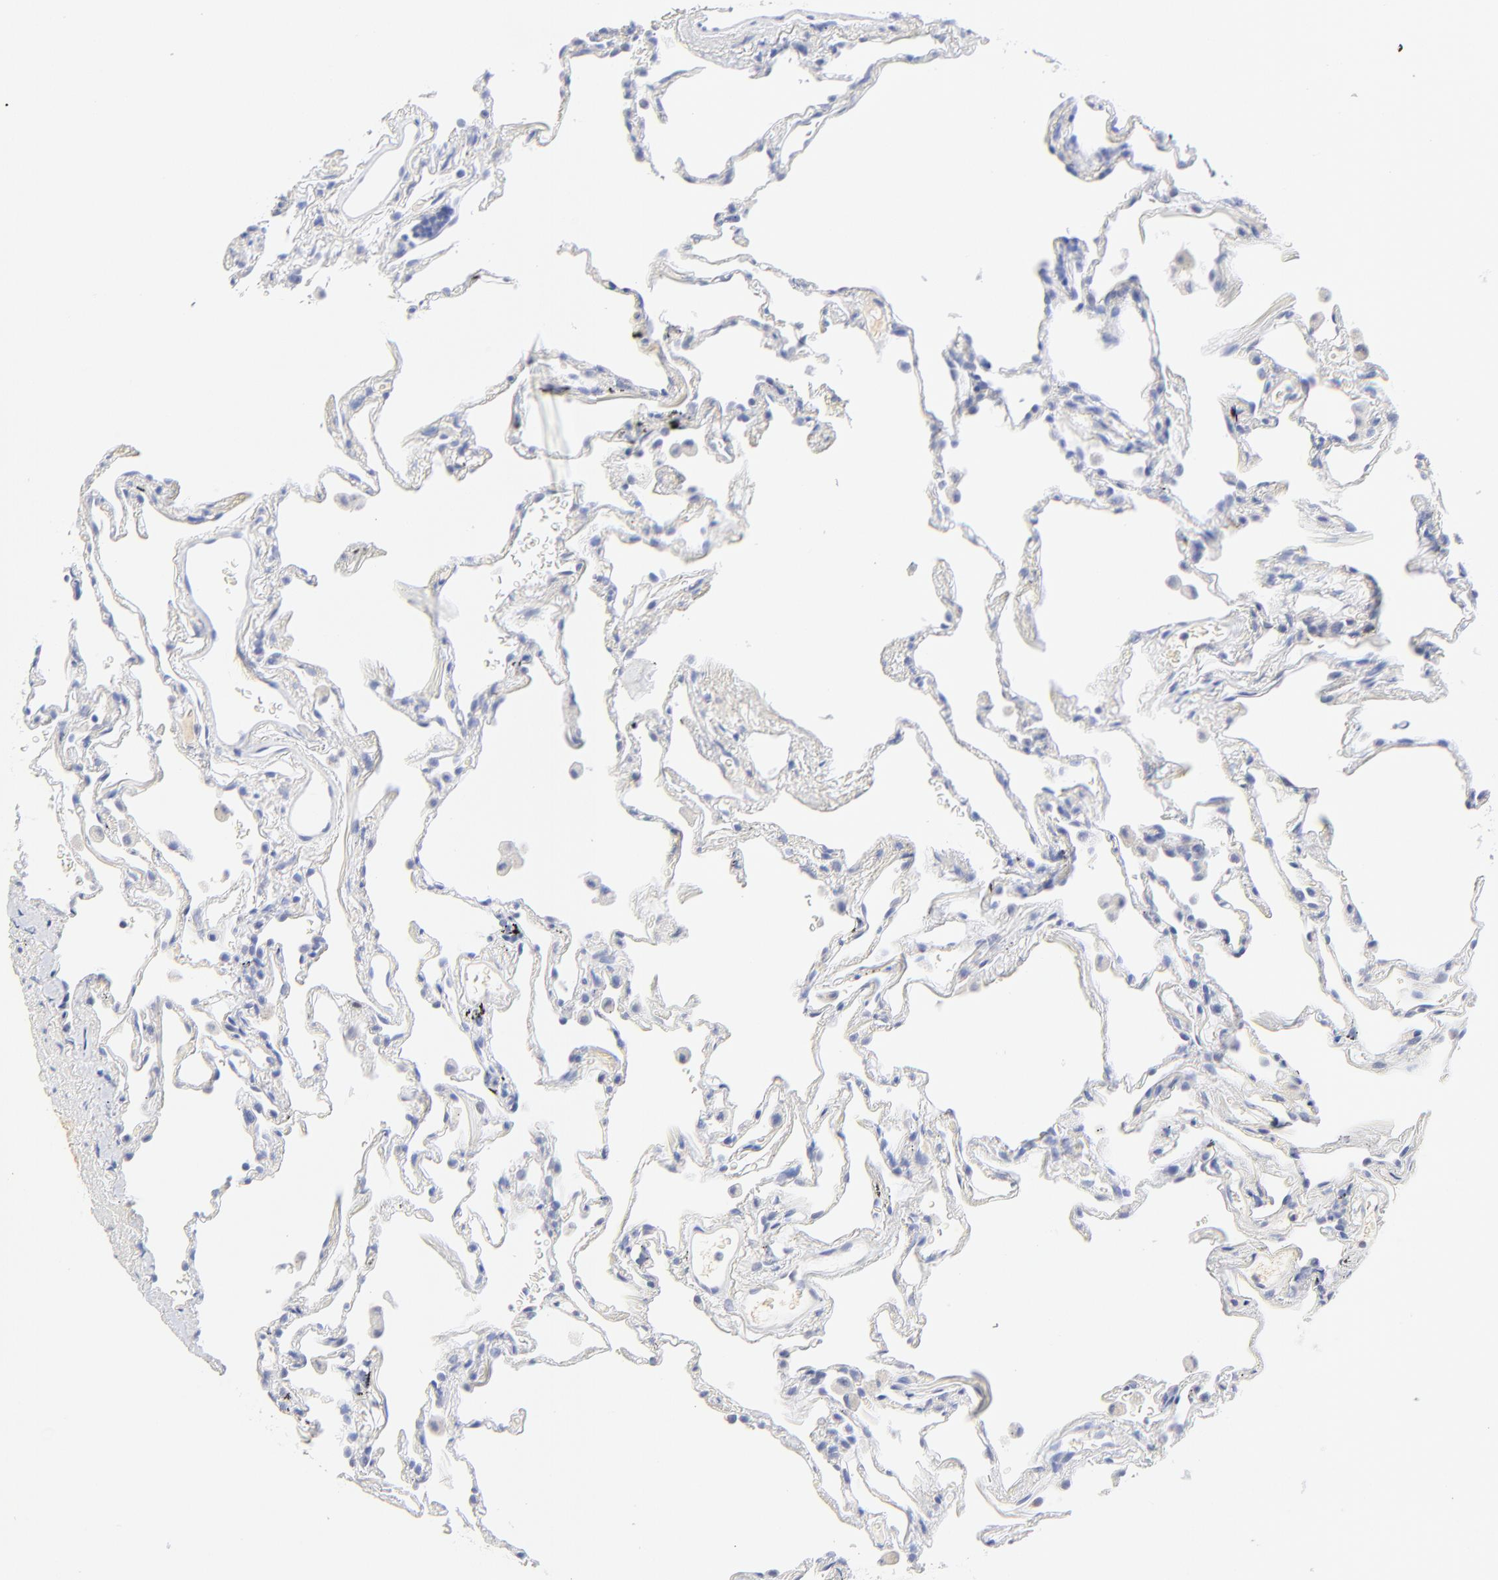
{"staining": {"intensity": "negative", "quantity": "none", "location": "none"}, "tissue": "lung", "cell_type": "Alveolar cells", "image_type": "normal", "snomed": [{"axis": "morphology", "description": "Normal tissue, NOS"}, {"axis": "morphology", "description": "Inflammation, NOS"}, {"axis": "topography", "description": "Lung"}], "caption": "Immunohistochemistry (IHC) of normal lung exhibits no staining in alveolar cells.", "gene": "SULT4A1", "patient": {"sex": "male", "age": 69}}